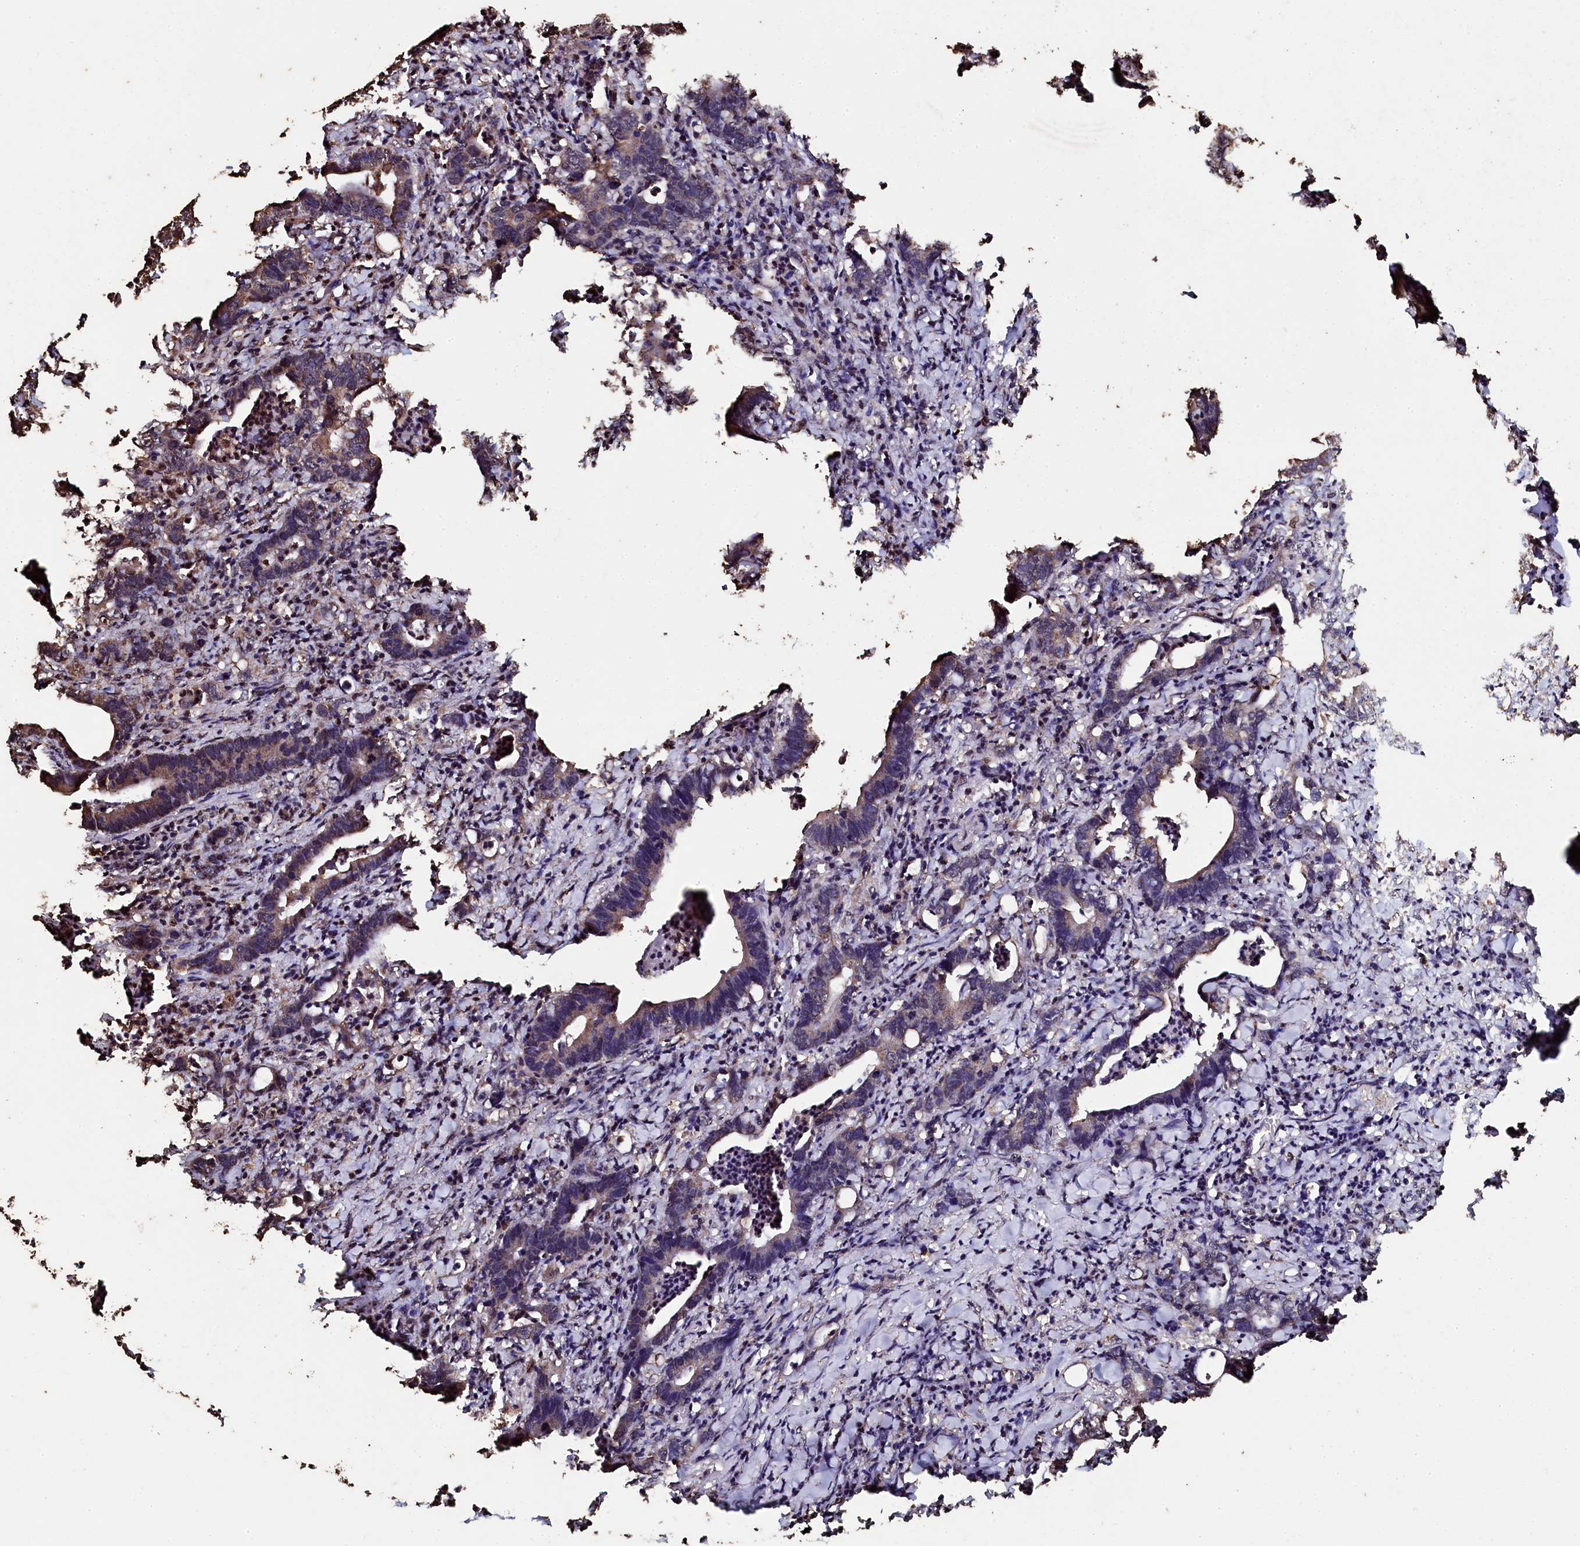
{"staining": {"intensity": "weak", "quantity": ">75%", "location": "cytoplasmic/membranous"}, "tissue": "colorectal cancer", "cell_type": "Tumor cells", "image_type": "cancer", "snomed": [{"axis": "morphology", "description": "Adenocarcinoma, NOS"}, {"axis": "topography", "description": "Colon"}], "caption": "Protein staining displays weak cytoplasmic/membranous positivity in approximately >75% of tumor cells in adenocarcinoma (colorectal).", "gene": "FAAP24", "patient": {"sex": "female", "age": 75}}